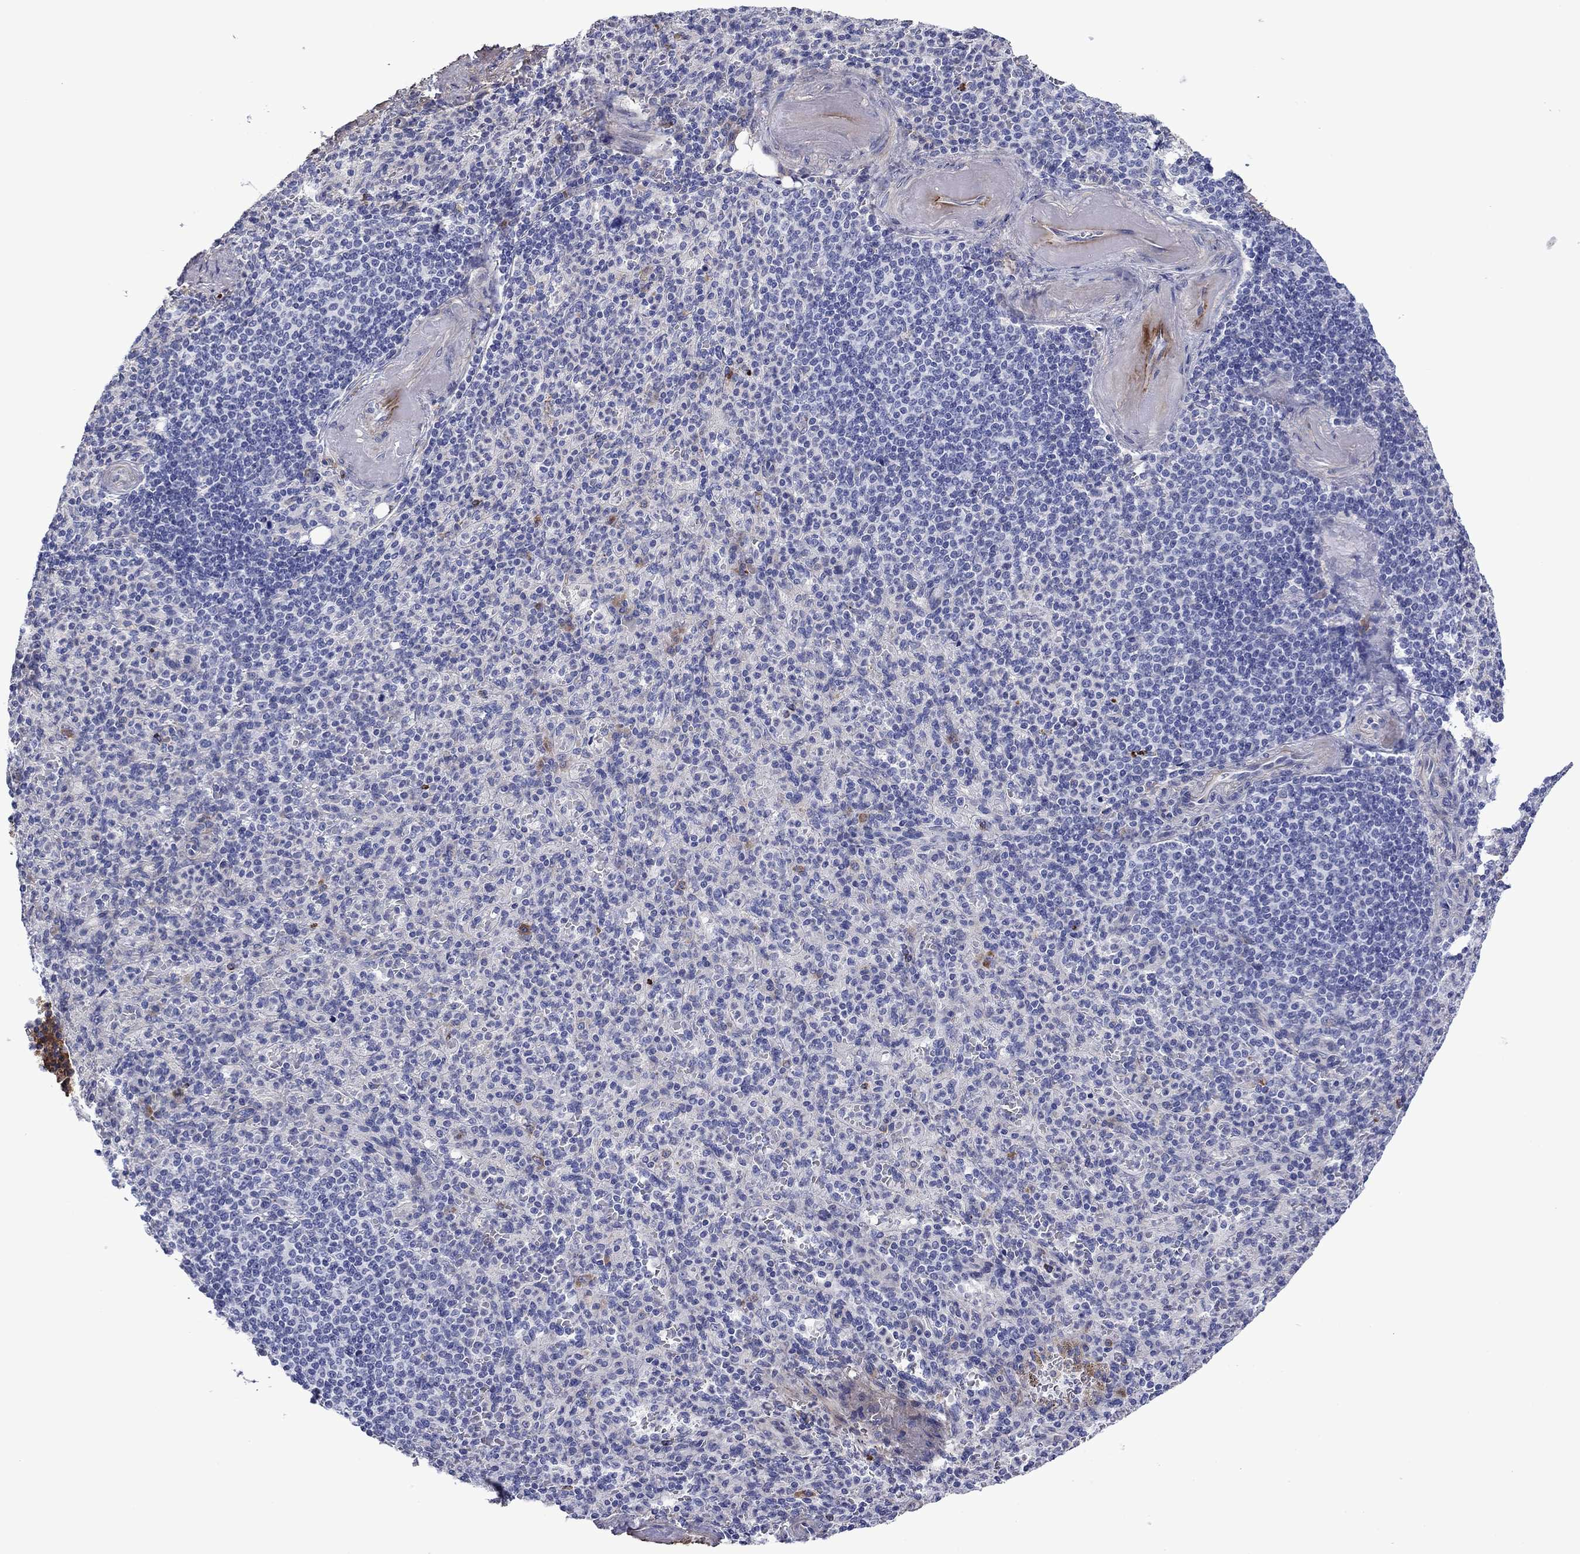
{"staining": {"intensity": "moderate", "quantity": "<25%", "location": "cytoplasmic/membranous"}, "tissue": "spleen", "cell_type": "Cells in red pulp", "image_type": "normal", "snomed": [{"axis": "morphology", "description": "Normal tissue, NOS"}, {"axis": "topography", "description": "Spleen"}], "caption": "DAB (3,3'-diaminobenzidine) immunohistochemical staining of unremarkable human spleen demonstrates moderate cytoplasmic/membranous protein positivity in about <25% of cells in red pulp.", "gene": "HSPG2", "patient": {"sex": "female", "age": 74}}